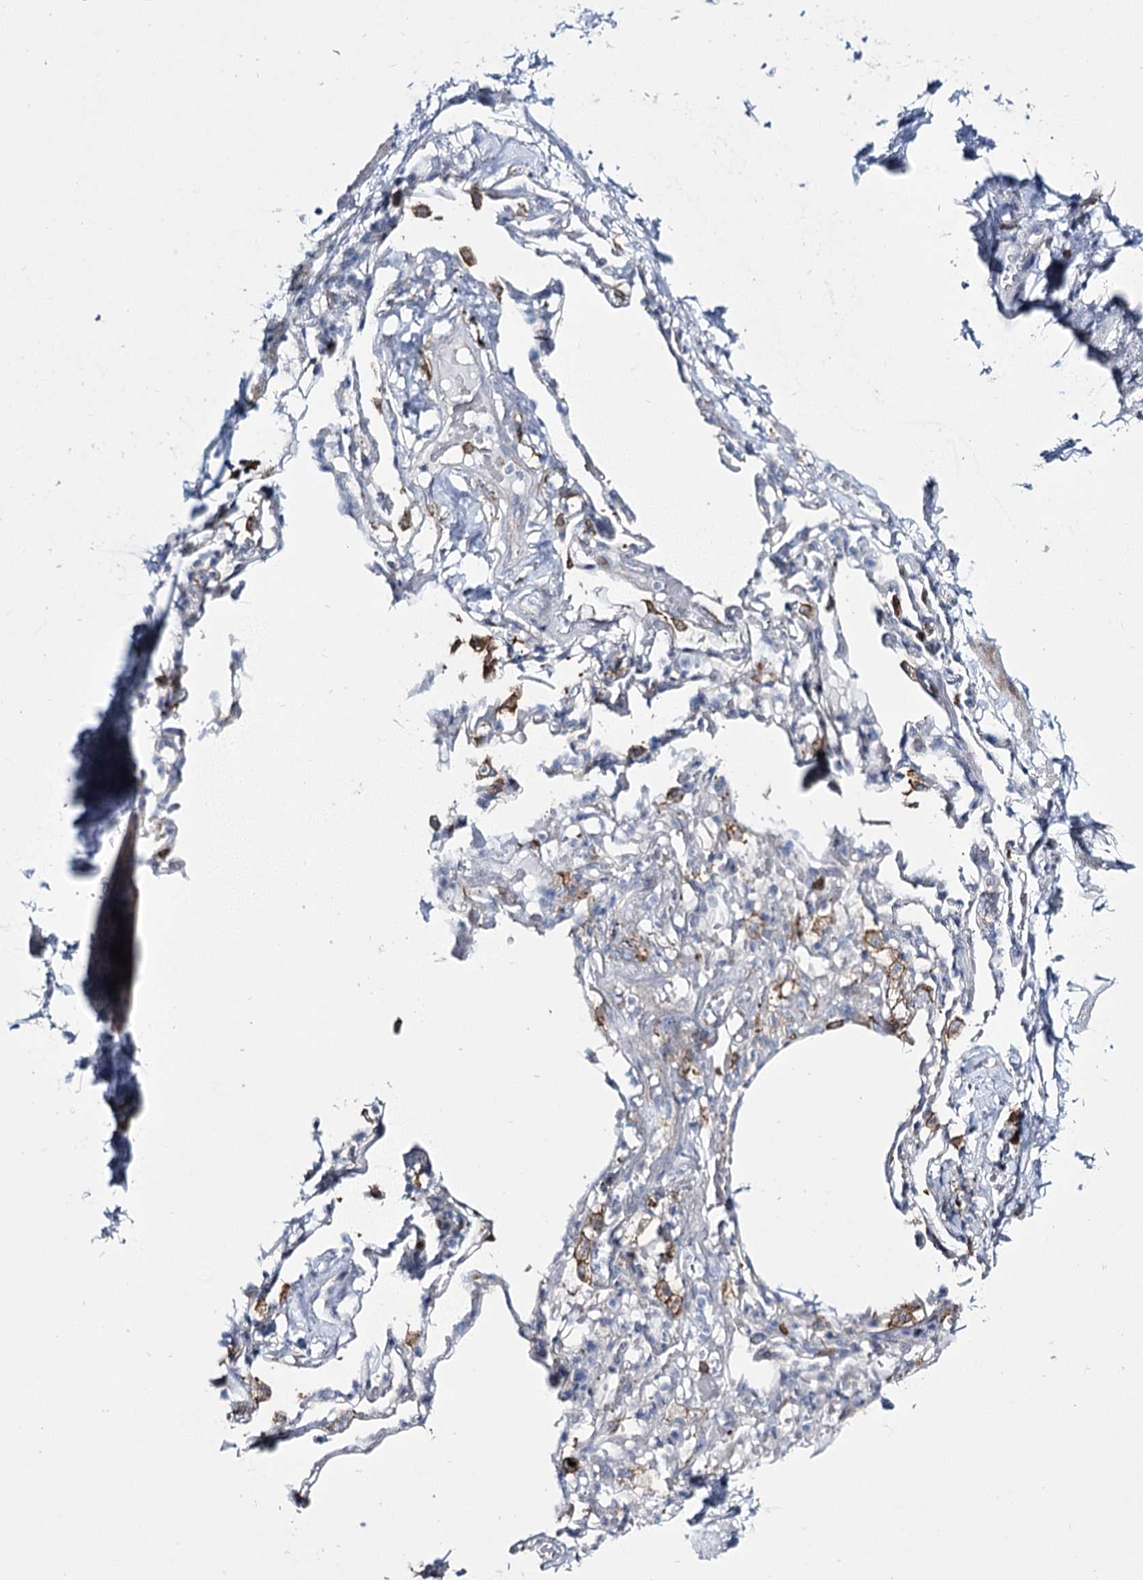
{"staining": {"intensity": "negative", "quantity": "none", "location": "none"}, "tissue": "adipose tissue", "cell_type": "Adipocytes", "image_type": "normal", "snomed": [{"axis": "morphology", "description": "Normal tissue, NOS"}, {"axis": "topography", "description": "Lymph node"}, {"axis": "topography", "description": "Bronchus"}], "caption": "Immunohistochemical staining of normal adipose tissue reveals no significant staining in adipocytes.", "gene": "CCDC88A", "patient": {"sex": "male", "age": 63}}